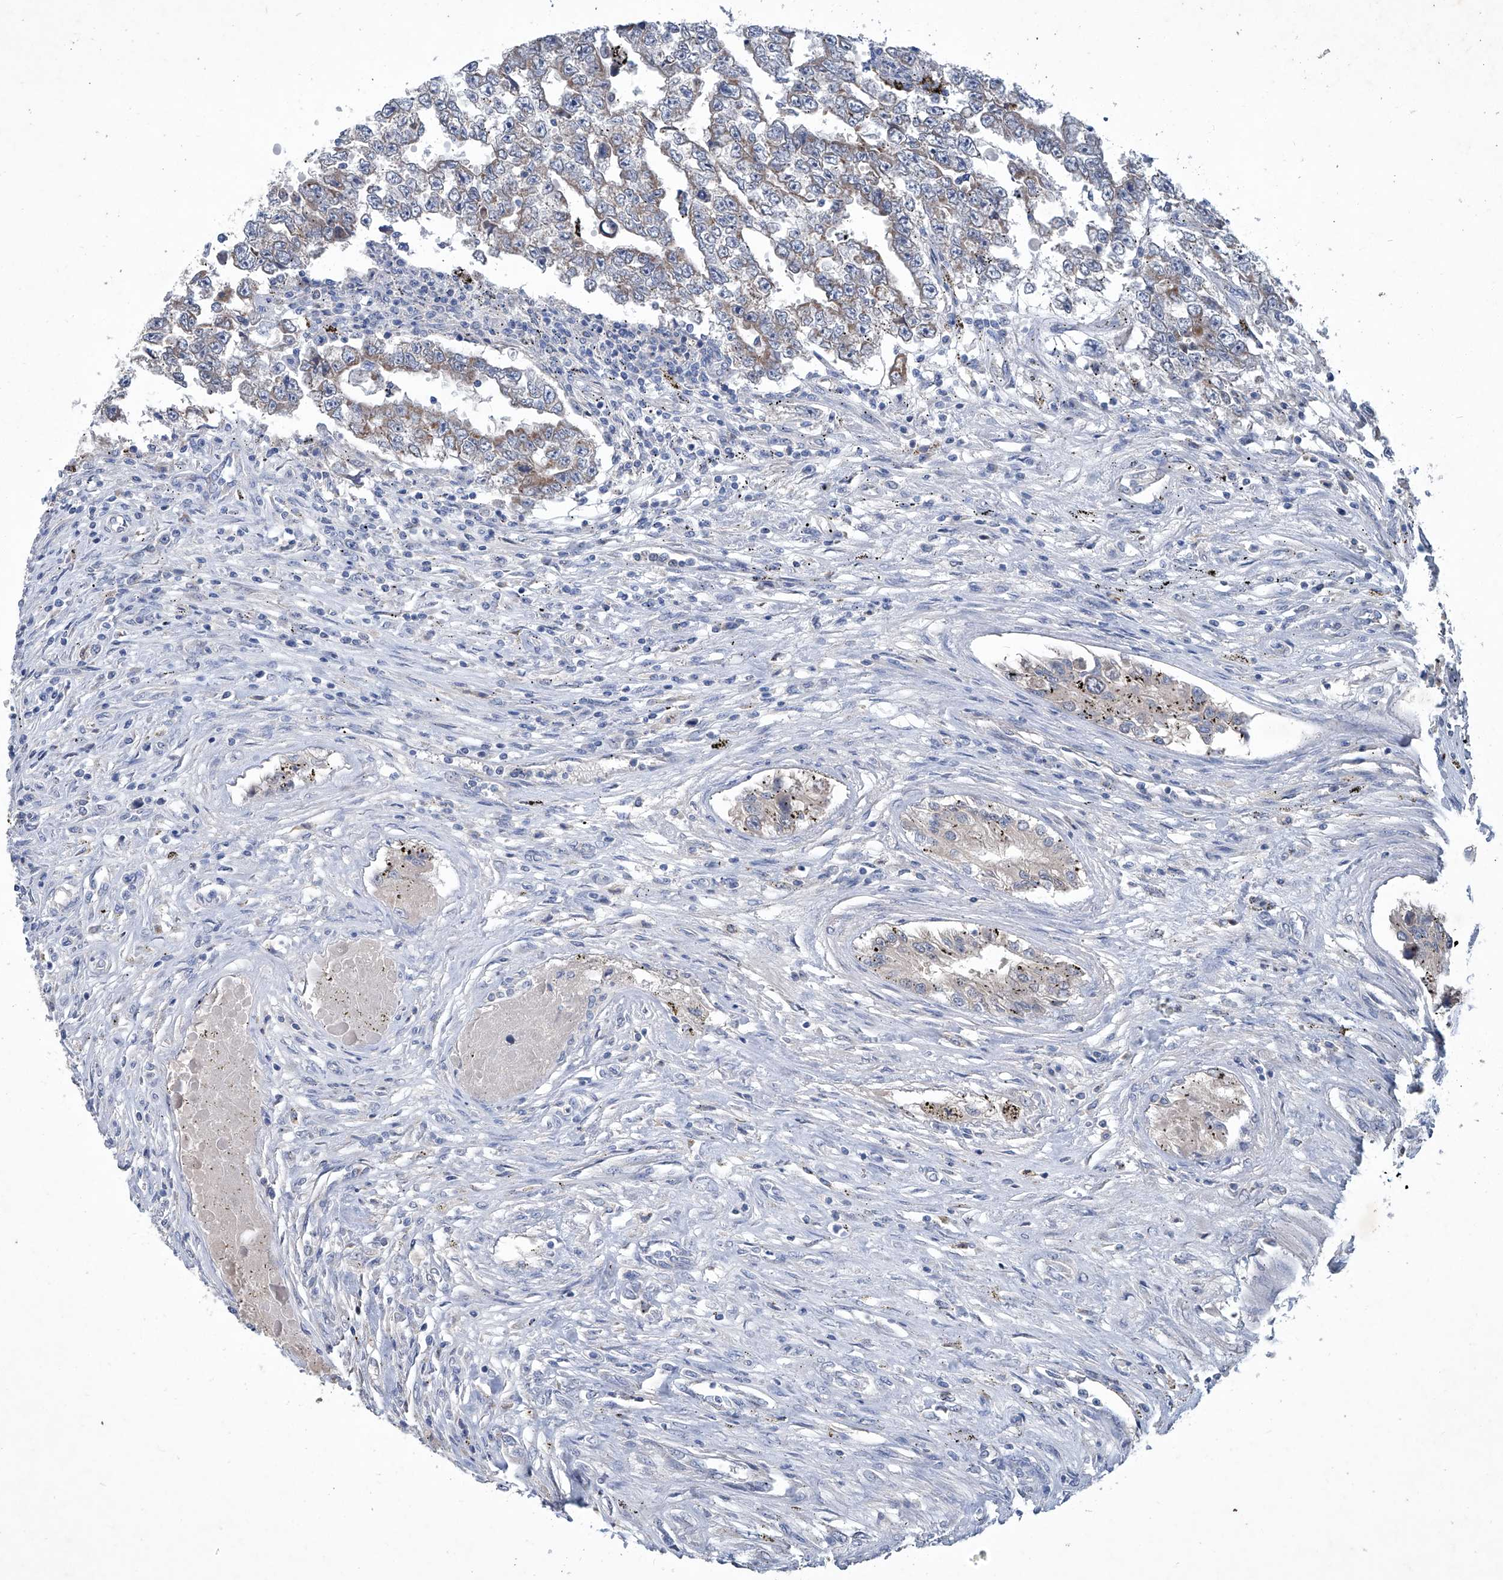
{"staining": {"intensity": "weak", "quantity": "25%-75%", "location": "cytoplasmic/membranous"}, "tissue": "testis cancer", "cell_type": "Tumor cells", "image_type": "cancer", "snomed": [{"axis": "morphology", "description": "Carcinoma, Embryonal, NOS"}, {"axis": "topography", "description": "Testis"}], "caption": "Weak cytoplasmic/membranous positivity for a protein is identified in about 25%-75% of tumor cells of testis cancer (embryonal carcinoma) using IHC.", "gene": "MTARC1", "patient": {"sex": "male", "age": 25}}